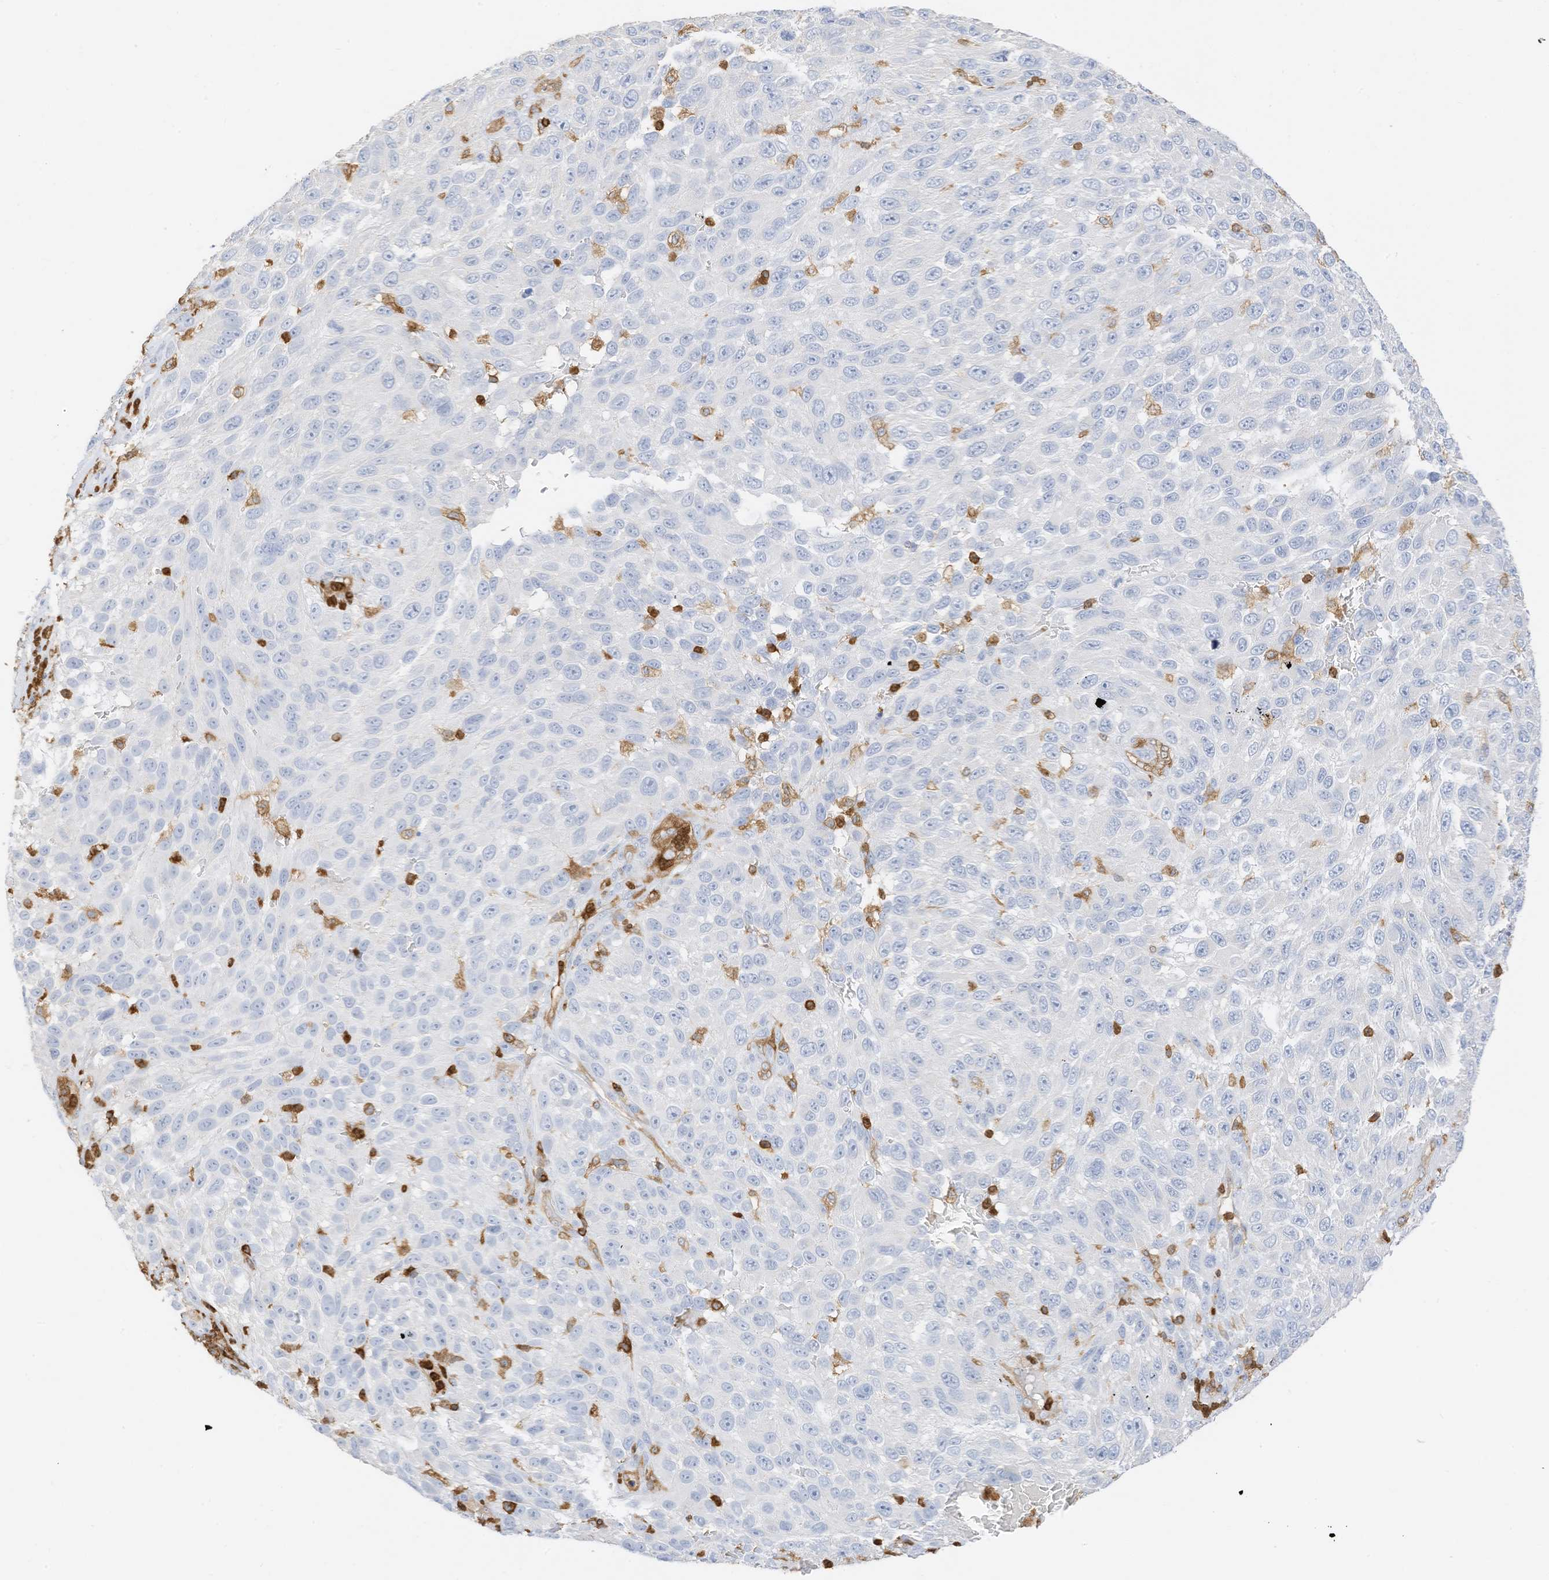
{"staining": {"intensity": "negative", "quantity": "none", "location": "none"}, "tissue": "melanoma", "cell_type": "Tumor cells", "image_type": "cancer", "snomed": [{"axis": "morphology", "description": "Malignant melanoma, NOS"}, {"axis": "topography", "description": "Skin"}], "caption": "Human melanoma stained for a protein using IHC demonstrates no staining in tumor cells.", "gene": "ARHGAP25", "patient": {"sex": "female", "age": 94}}